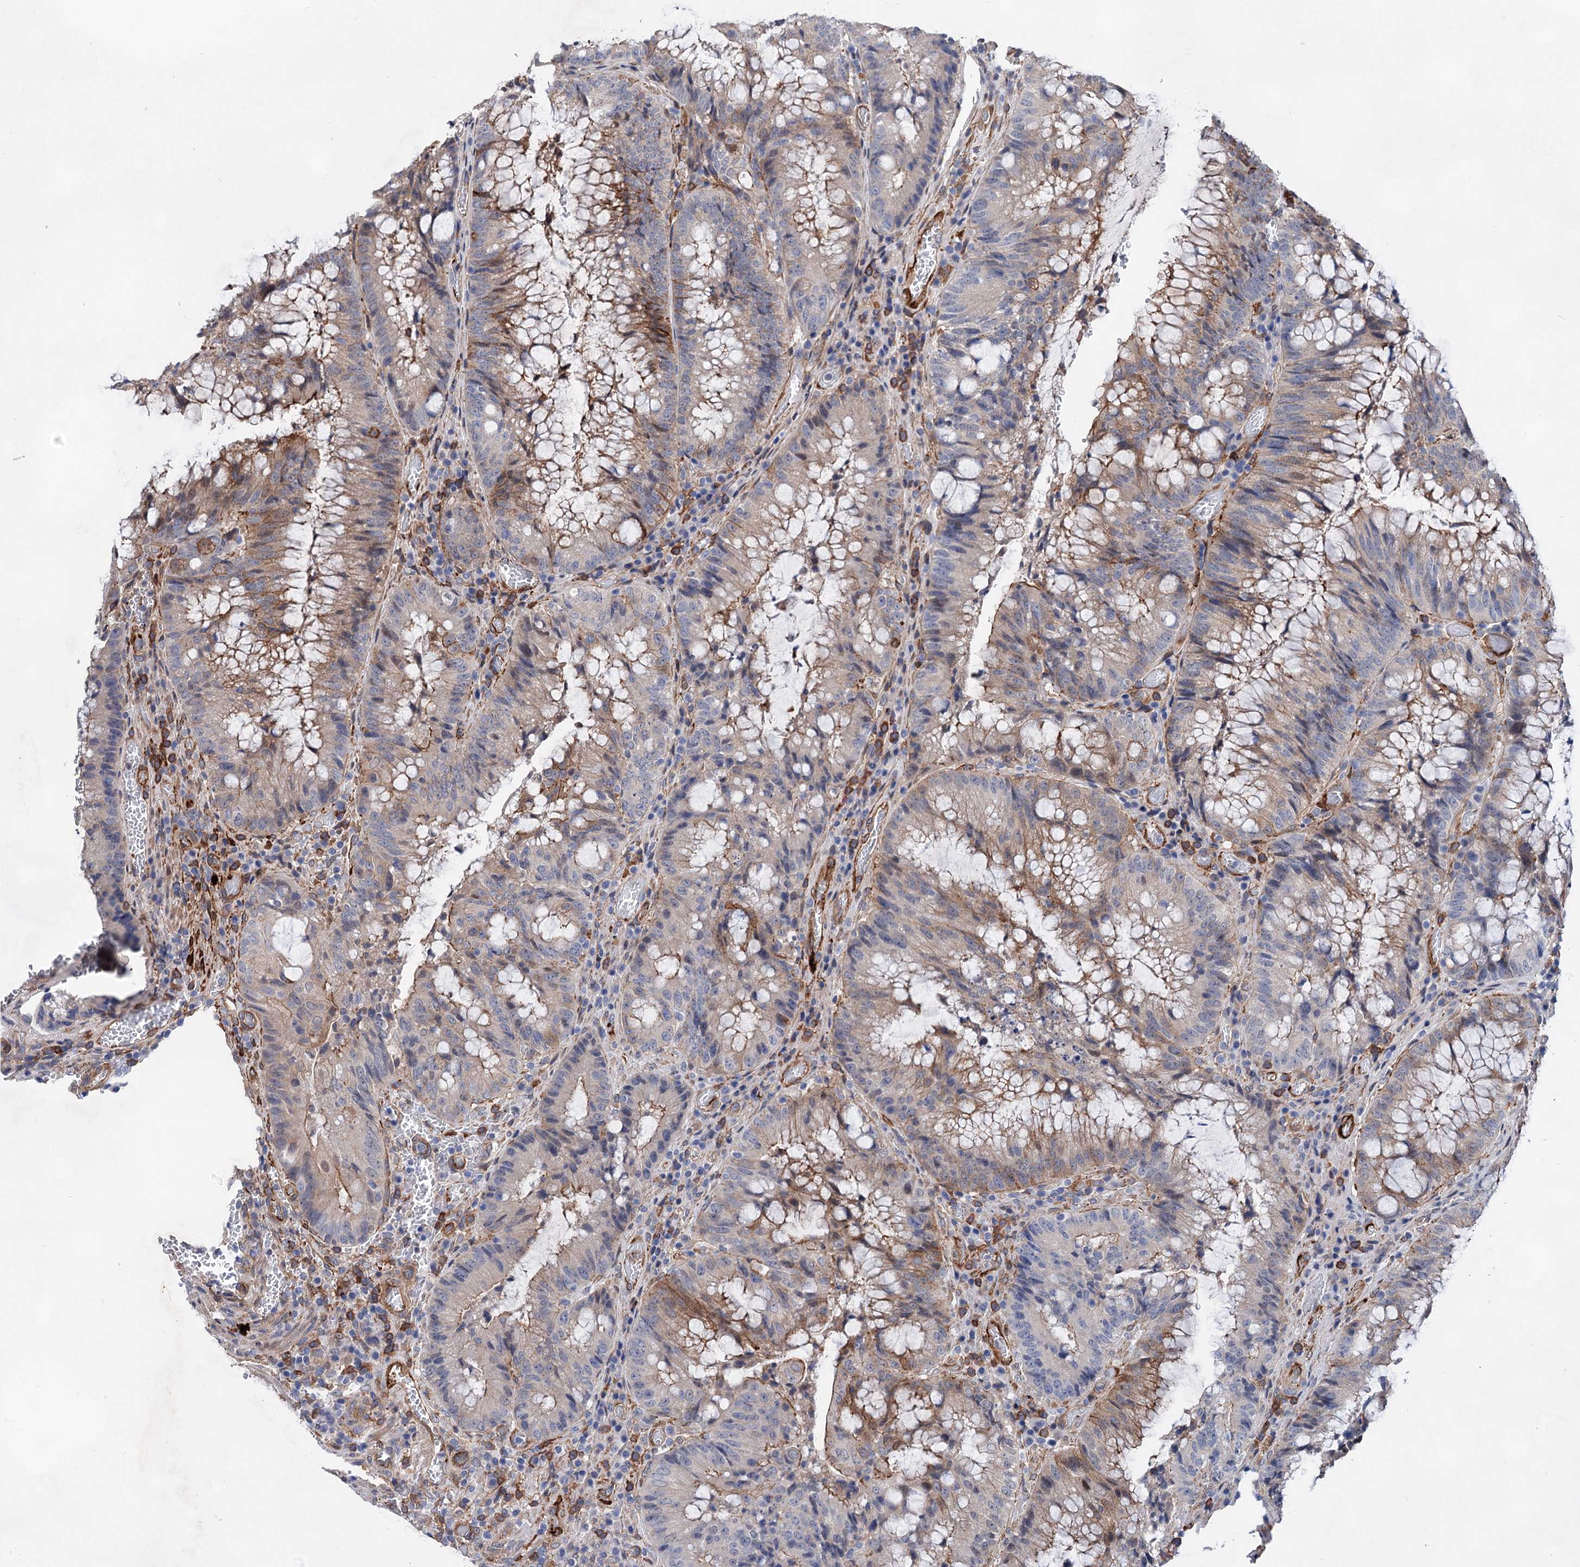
{"staining": {"intensity": "moderate", "quantity": "25%-75%", "location": "cytoplasmic/membranous"}, "tissue": "colorectal cancer", "cell_type": "Tumor cells", "image_type": "cancer", "snomed": [{"axis": "morphology", "description": "Adenocarcinoma, NOS"}, {"axis": "topography", "description": "Rectum"}], "caption": "A brown stain shows moderate cytoplasmic/membranous expression of a protein in colorectal cancer (adenocarcinoma) tumor cells.", "gene": "TMTC3", "patient": {"sex": "male", "age": 69}}